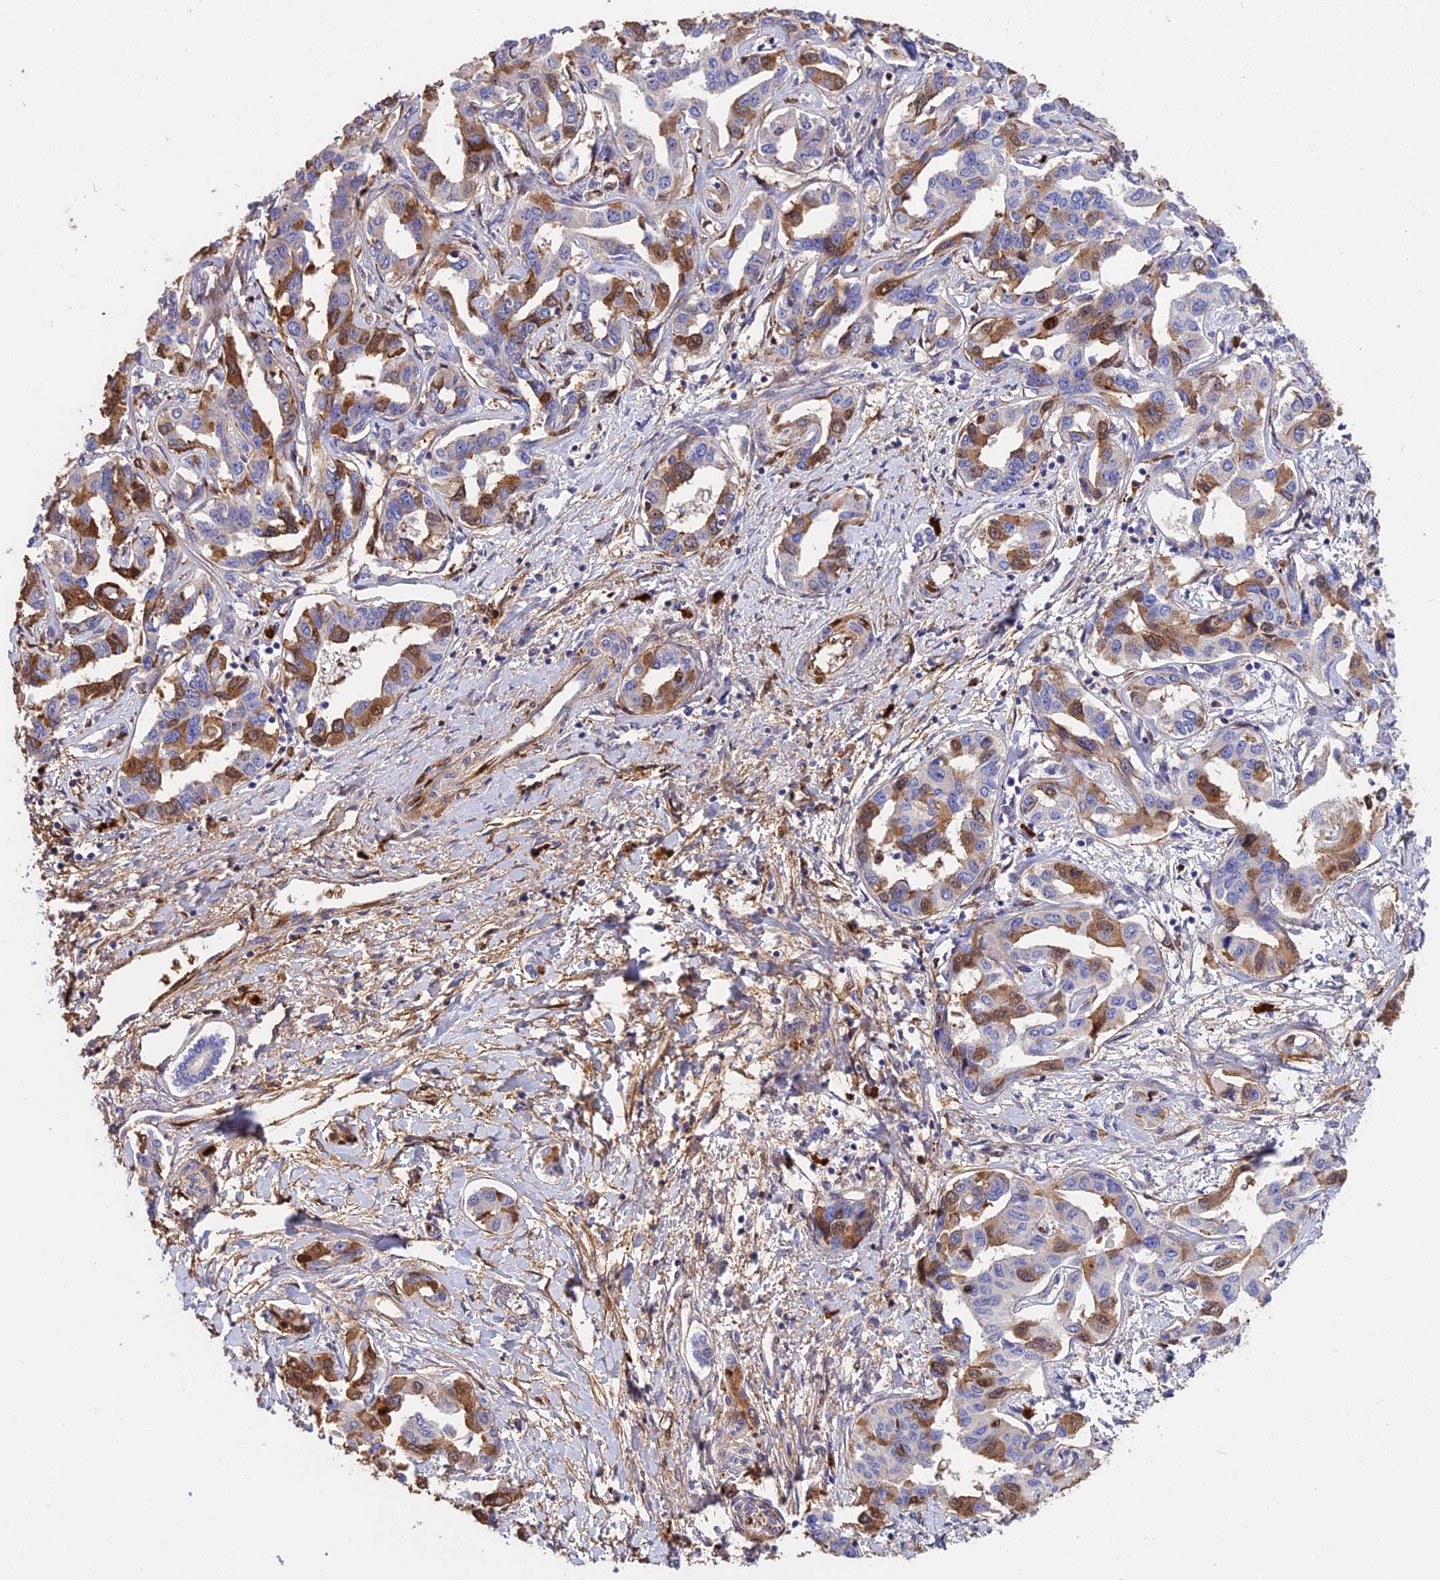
{"staining": {"intensity": "moderate", "quantity": "25%-75%", "location": "cytoplasmic/membranous,nuclear"}, "tissue": "liver cancer", "cell_type": "Tumor cells", "image_type": "cancer", "snomed": [{"axis": "morphology", "description": "Cholangiocarcinoma"}, {"axis": "topography", "description": "Liver"}], "caption": "Moderate cytoplasmic/membranous and nuclear staining for a protein is seen in about 25%-75% of tumor cells of liver cholangiocarcinoma using immunohistochemistry (IHC).", "gene": "MFSD2A", "patient": {"sex": "male", "age": 59}}